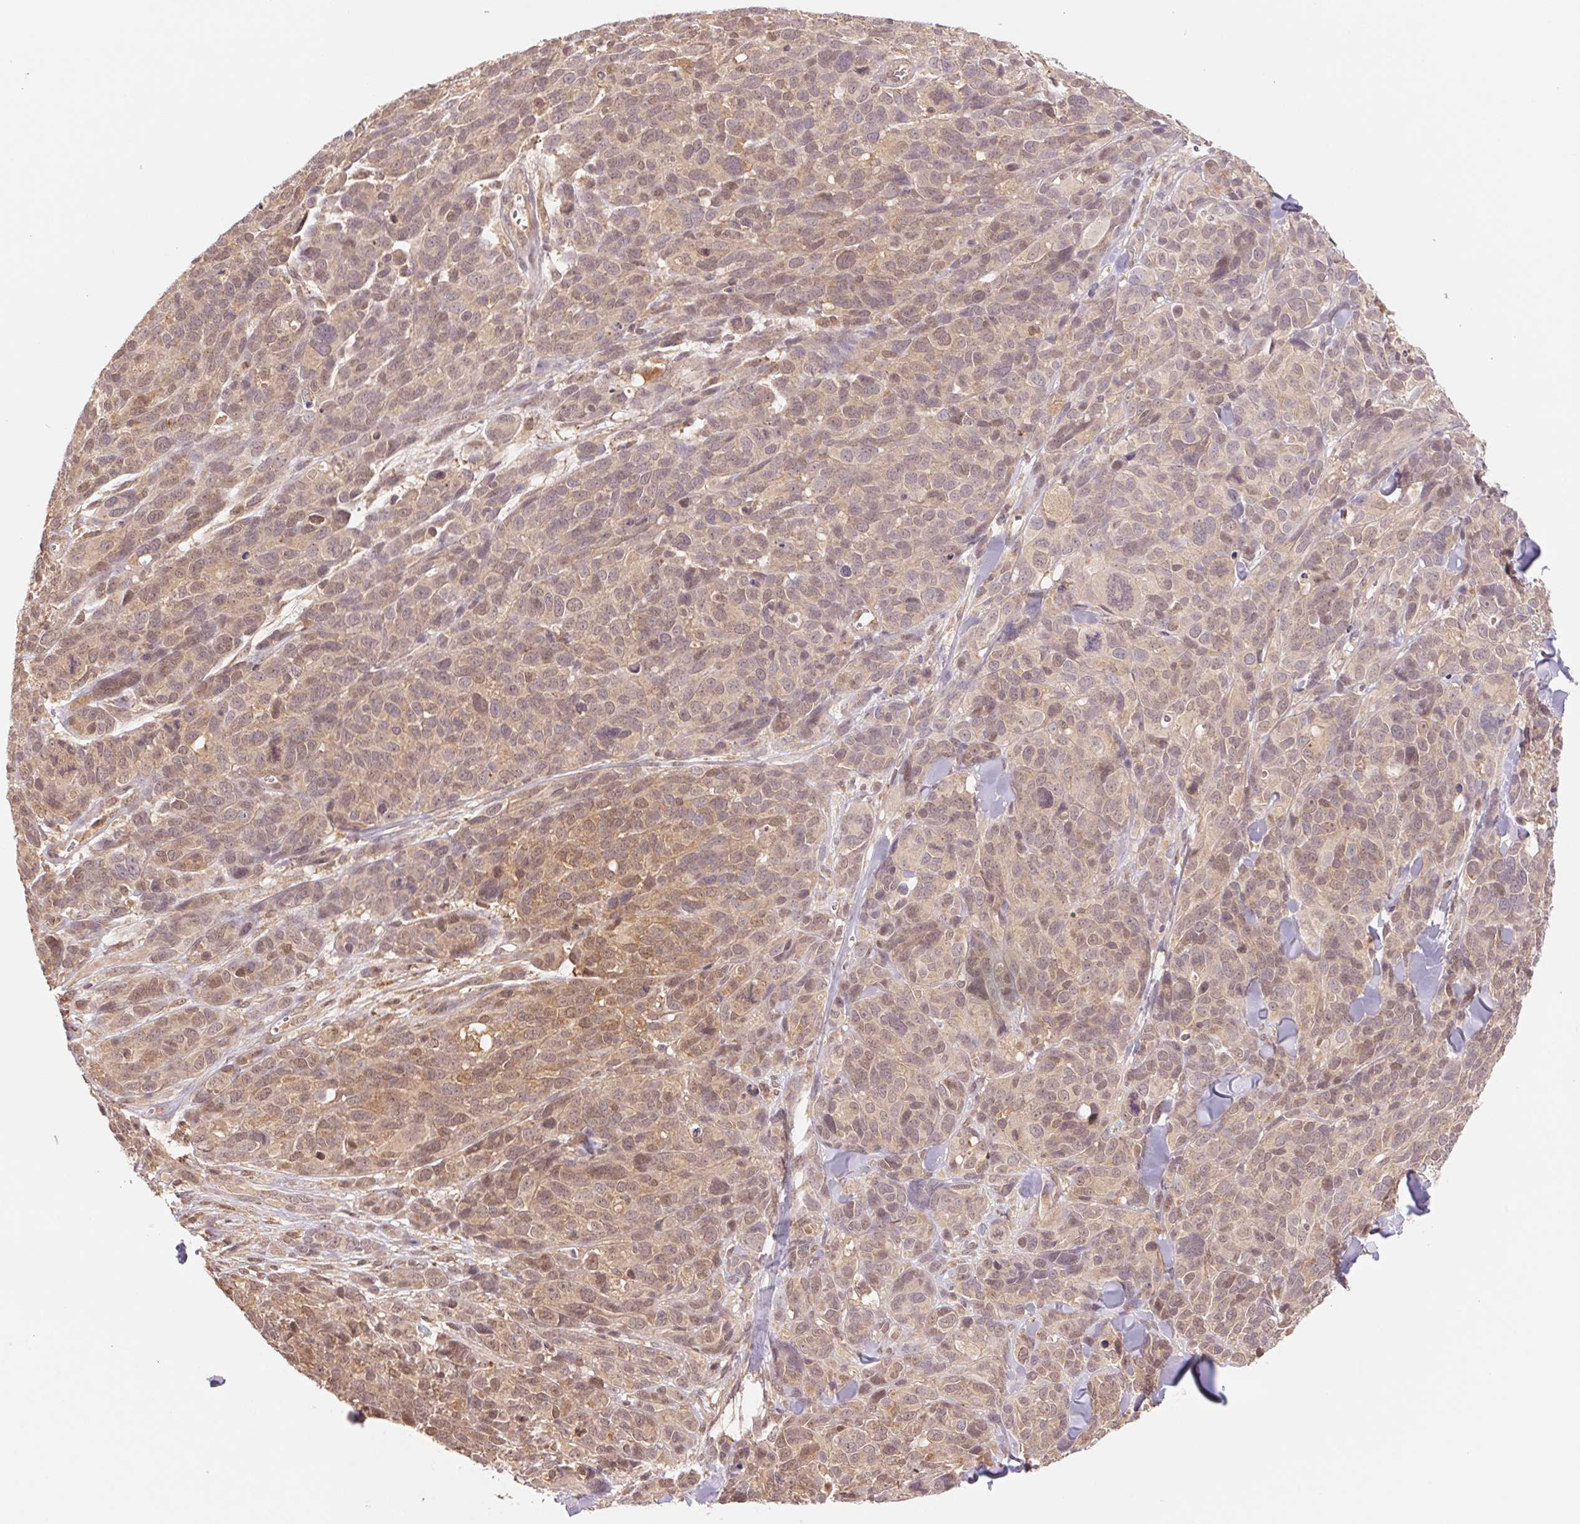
{"staining": {"intensity": "weak", "quantity": ">75%", "location": "cytoplasmic/membranous,nuclear"}, "tissue": "melanoma", "cell_type": "Tumor cells", "image_type": "cancer", "snomed": [{"axis": "morphology", "description": "Malignant melanoma, NOS"}, {"axis": "topography", "description": "Skin"}], "caption": "Immunohistochemical staining of human malignant melanoma demonstrates low levels of weak cytoplasmic/membranous and nuclear staining in approximately >75% of tumor cells. (Brightfield microscopy of DAB IHC at high magnification).", "gene": "CDC123", "patient": {"sex": "male", "age": 51}}